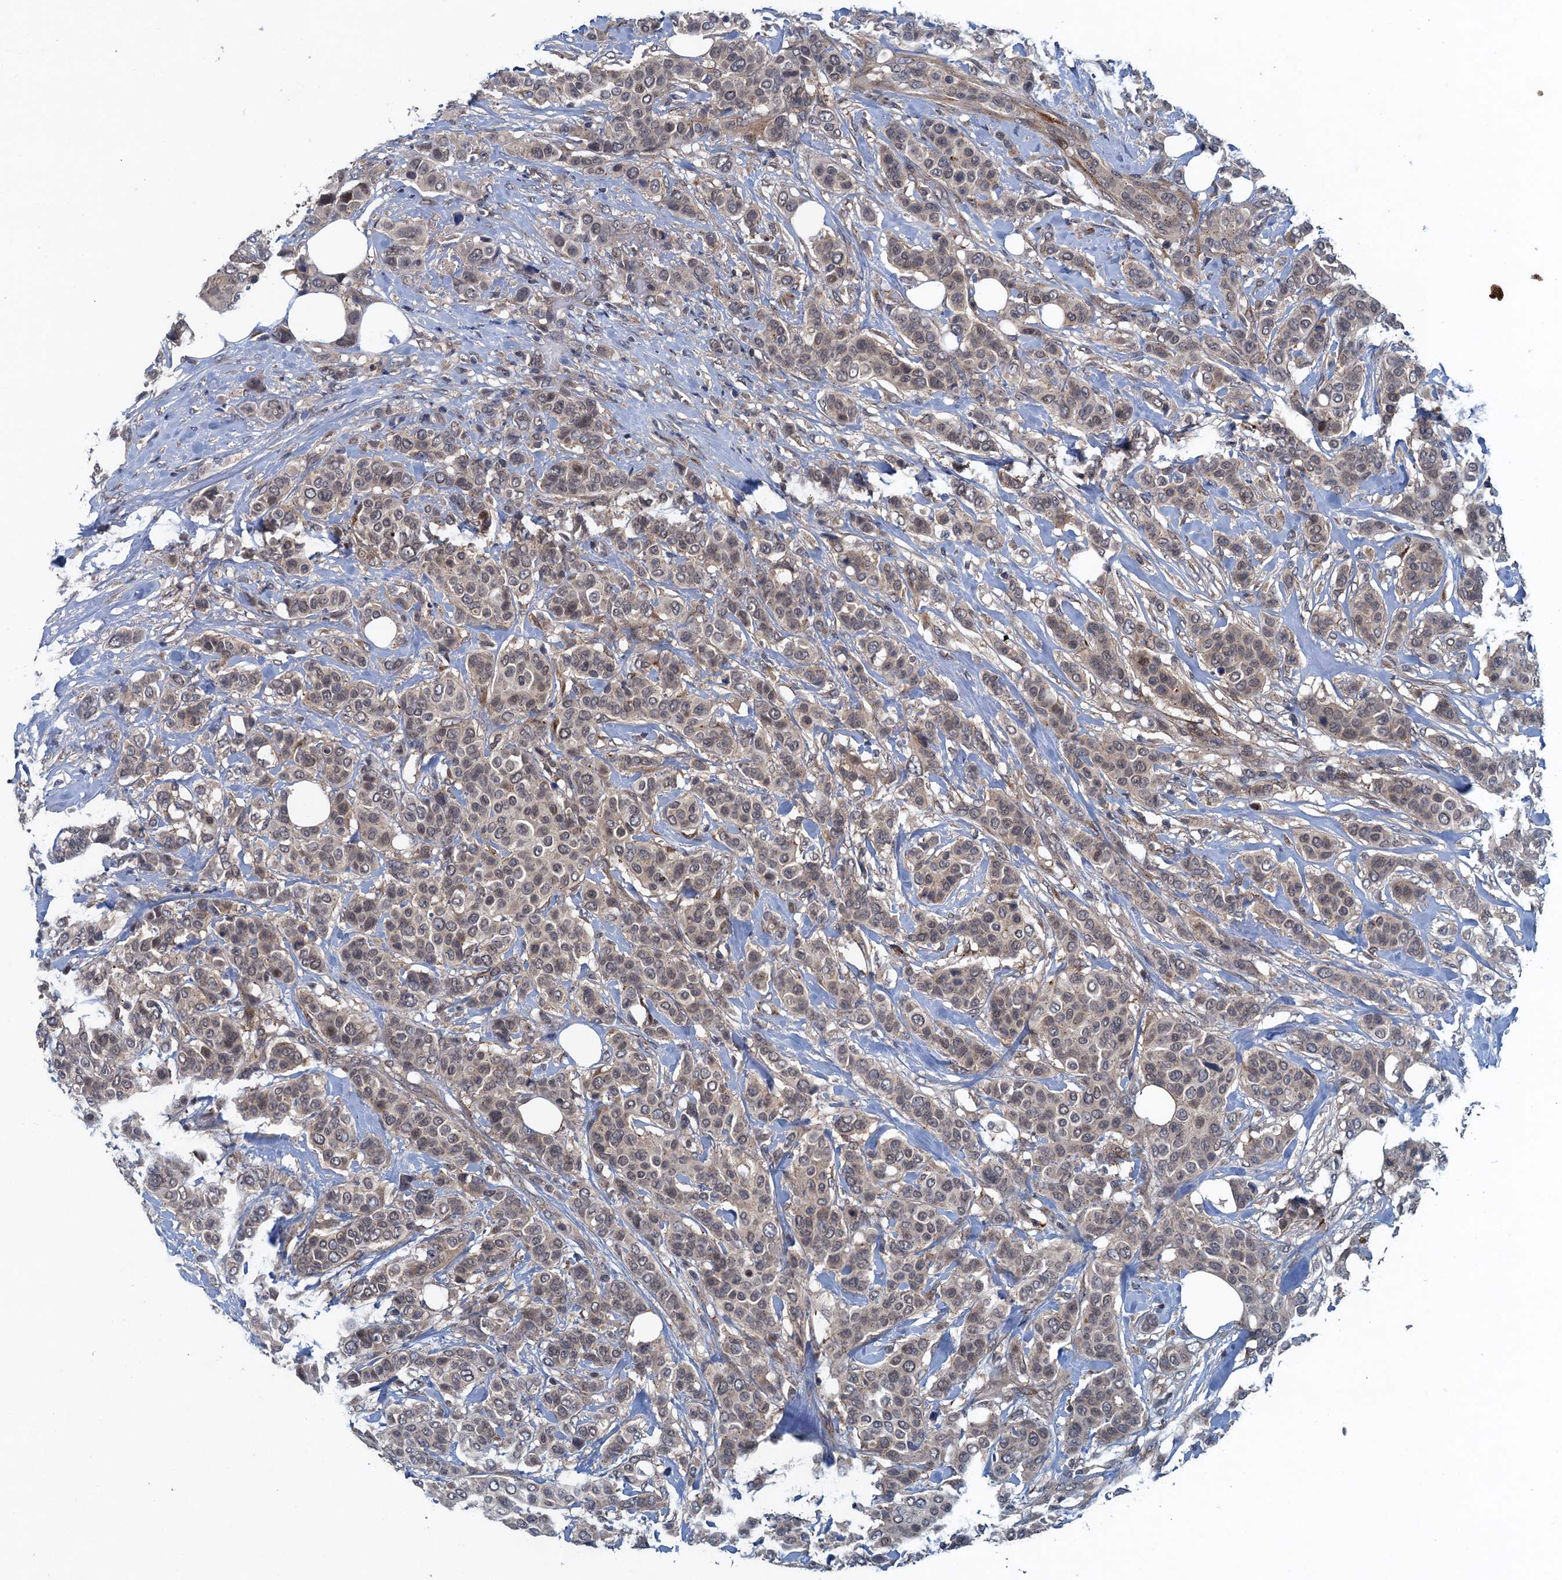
{"staining": {"intensity": "weak", "quantity": ">75%", "location": "nuclear"}, "tissue": "breast cancer", "cell_type": "Tumor cells", "image_type": "cancer", "snomed": [{"axis": "morphology", "description": "Lobular carcinoma"}, {"axis": "topography", "description": "Breast"}], "caption": "Human breast lobular carcinoma stained for a protein (brown) displays weak nuclear positive staining in about >75% of tumor cells.", "gene": "RNF165", "patient": {"sex": "female", "age": 51}}